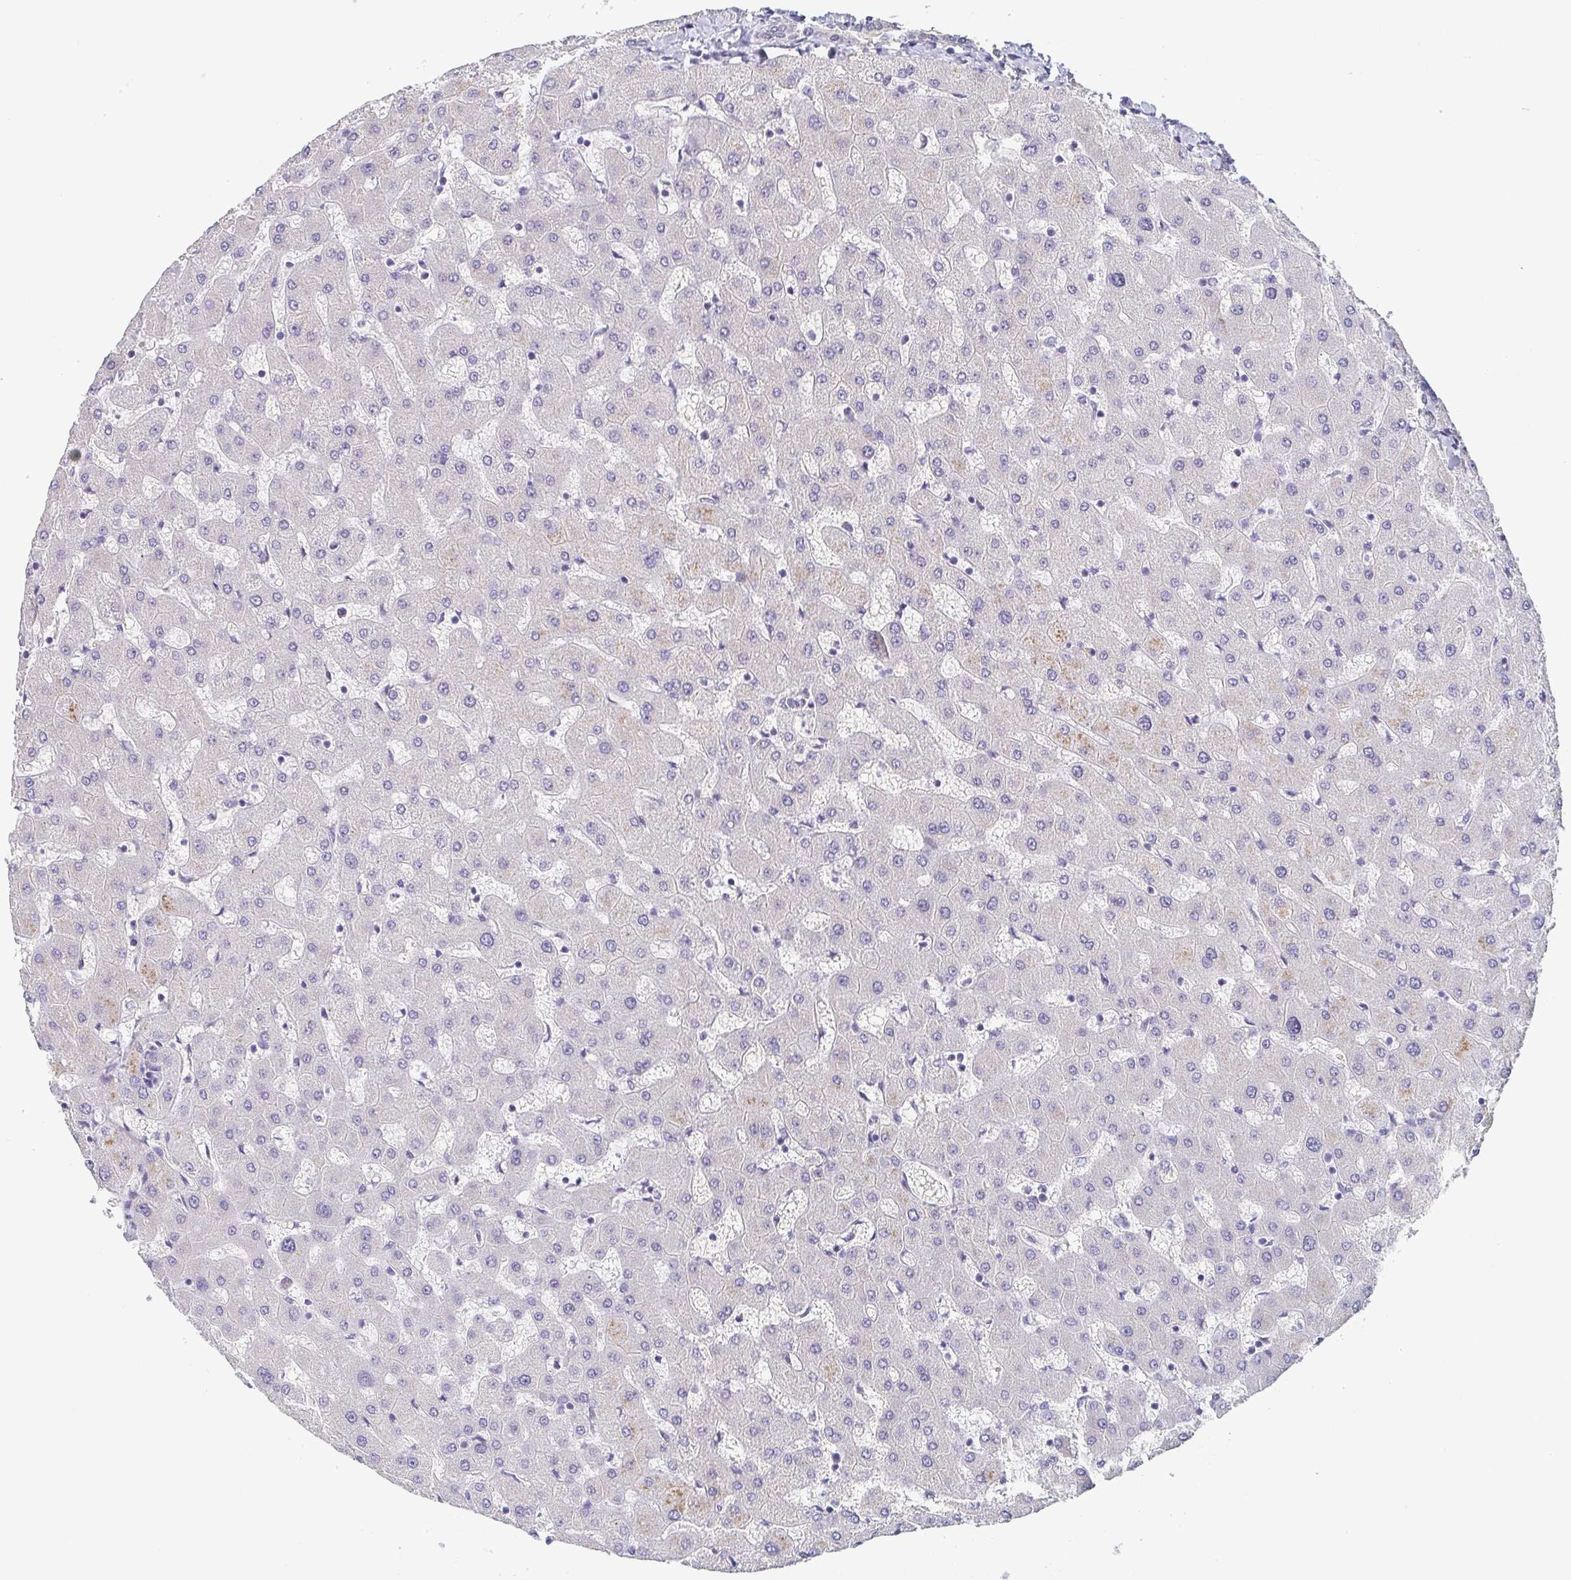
{"staining": {"intensity": "negative", "quantity": "none", "location": "none"}, "tissue": "liver", "cell_type": "Cholangiocytes", "image_type": "normal", "snomed": [{"axis": "morphology", "description": "Normal tissue, NOS"}, {"axis": "topography", "description": "Liver"}], "caption": "This image is of normal liver stained with immunohistochemistry (IHC) to label a protein in brown with the nuclei are counter-stained blue. There is no staining in cholangiocytes.", "gene": "ITLN1", "patient": {"sex": "female", "age": 63}}